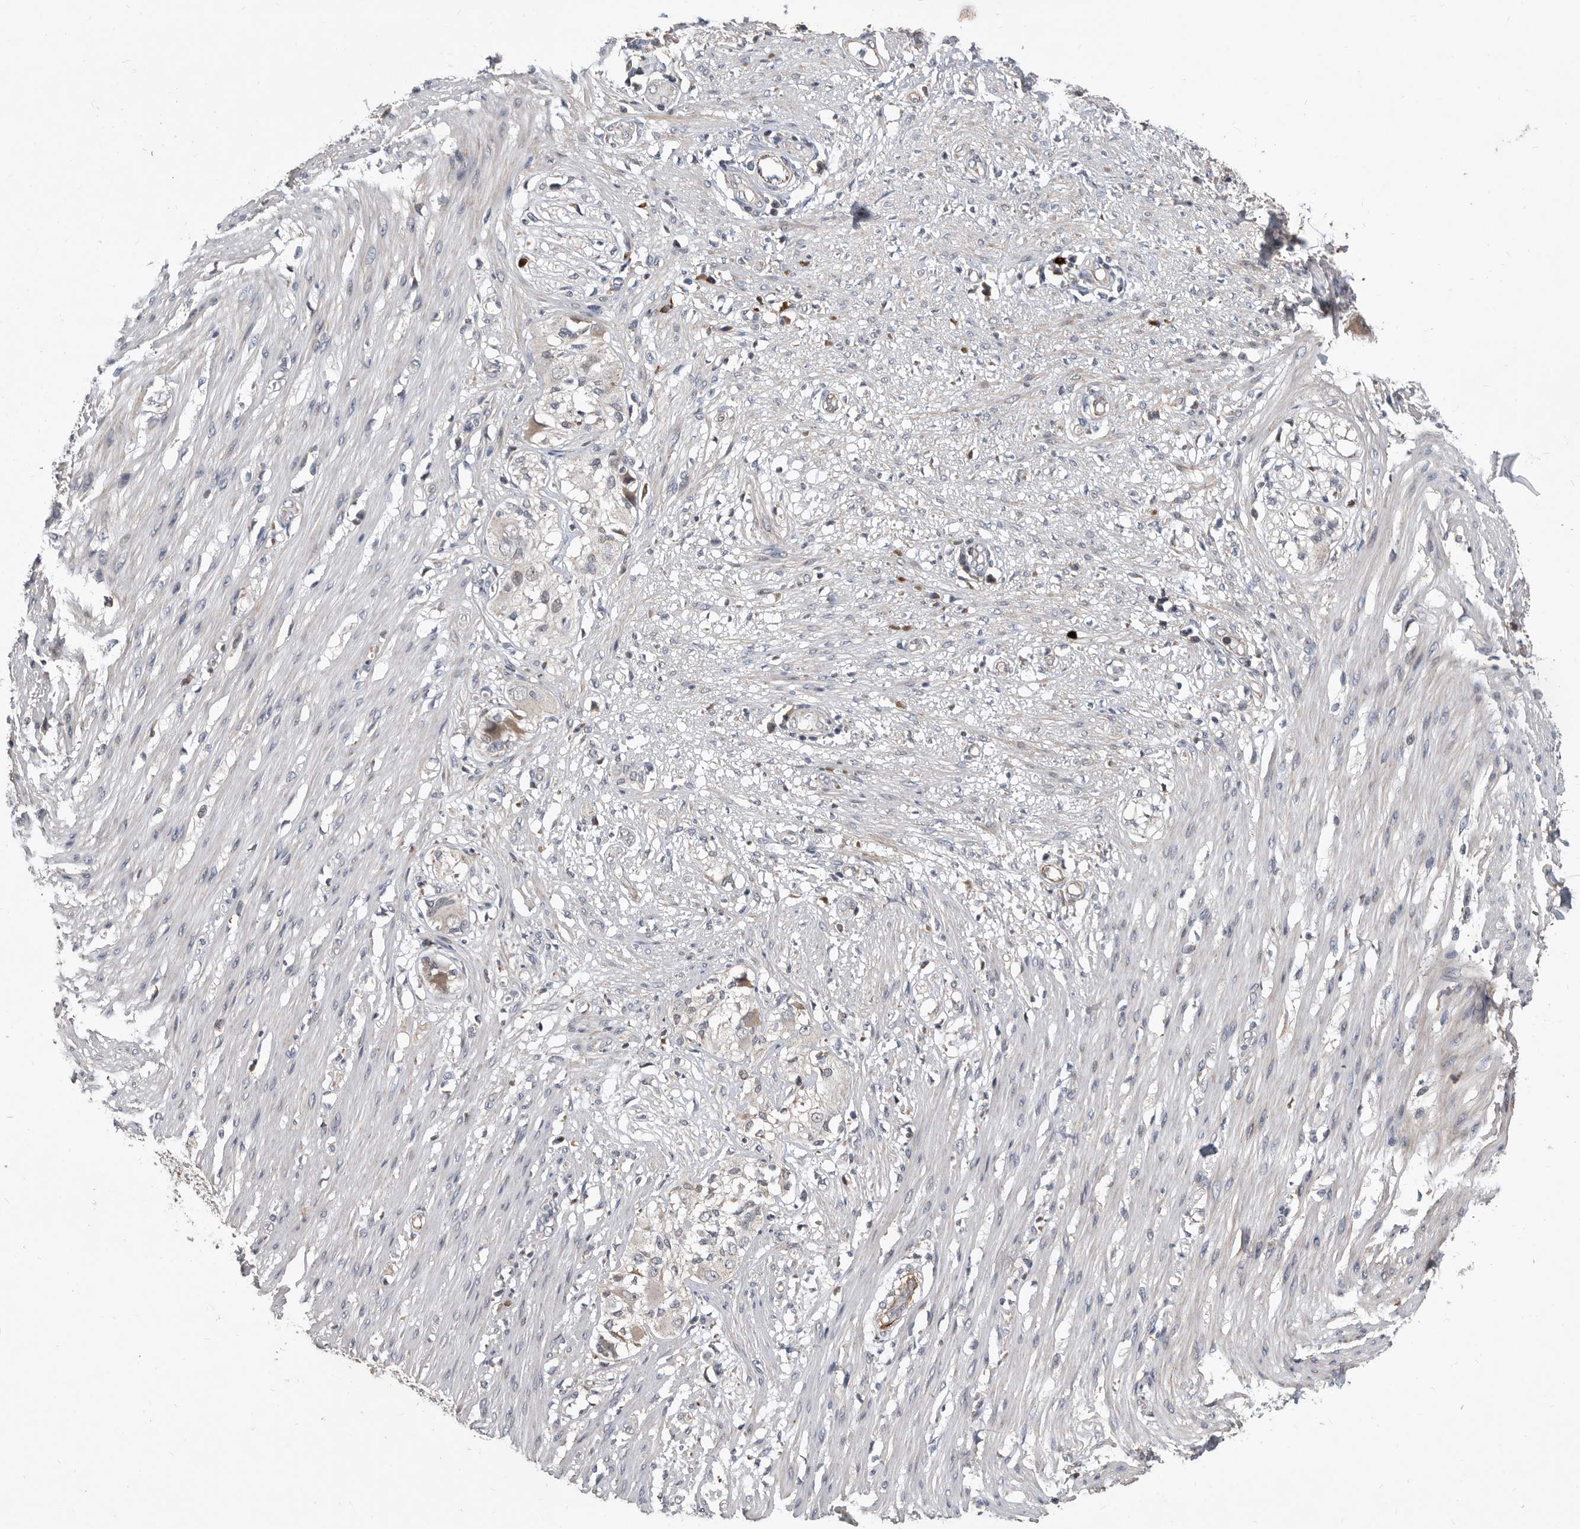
{"staining": {"intensity": "weak", "quantity": "<25%", "location": "cytoplasmic/membranous"}, "tissue": "smooth muscle", "cell_type": "Smooth muscle cells", "image_type": "normal", "snomed": [{"axis": "morphology", "description": "Normal tissue, NOS"}, {"axis": "morphology", "description": "Adenocarcinoma, NOS"}, {"axis": "topography", "description": "Colon"}, {"axis": "topography", "description": "Peripheral nerve tissue"}], "caption": "There is no significant staining in smooth muscle cells of smooth muscle. The staining is performed using DAB brown chromogen with nuclei counter-stained in using hematoxylin.", "gene": "PI15", "patient": {"sex": "male", "age": 14}}